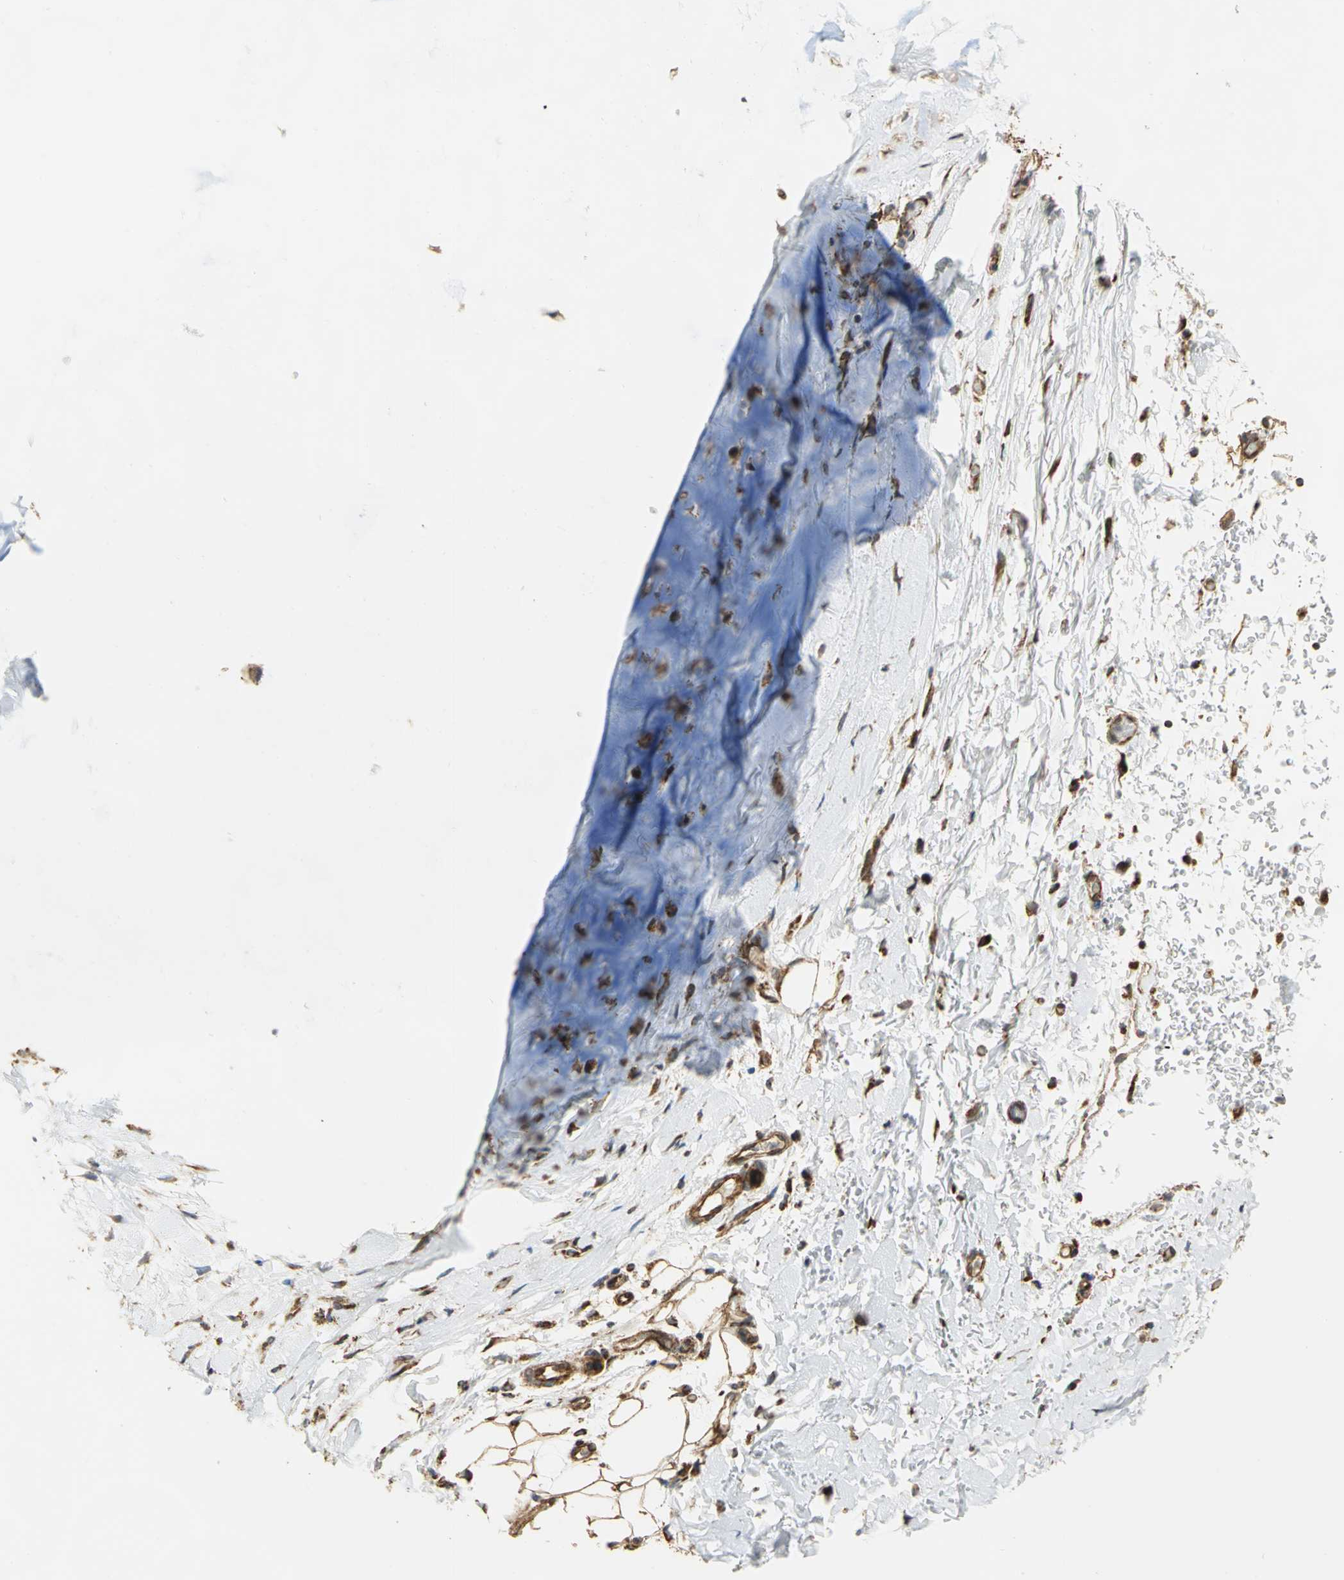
{"staining": {"intensity": "weak", "quantity": ">75%", "location": "cytoplasmic/membranous"}, "tissue": "adipose tissue", "cell_type": "Adipocytes", "image_type": "normal", "snomed": [{"axis": "morphology", "description": "Normal tissue, NOS"}, {"axis": "topography", "description": "Cartilage tissue"}, {"axis": "topography", "description": "Bronchus"}], "caption": "This image demonstrates IHC staining of unremarkable adipose tissue, with low weak cytoplasmic/membranous expression in approximately >75% of adipocytes.", "gene": "MRPS22", "patient": {"sex": "female", "age": 73}}